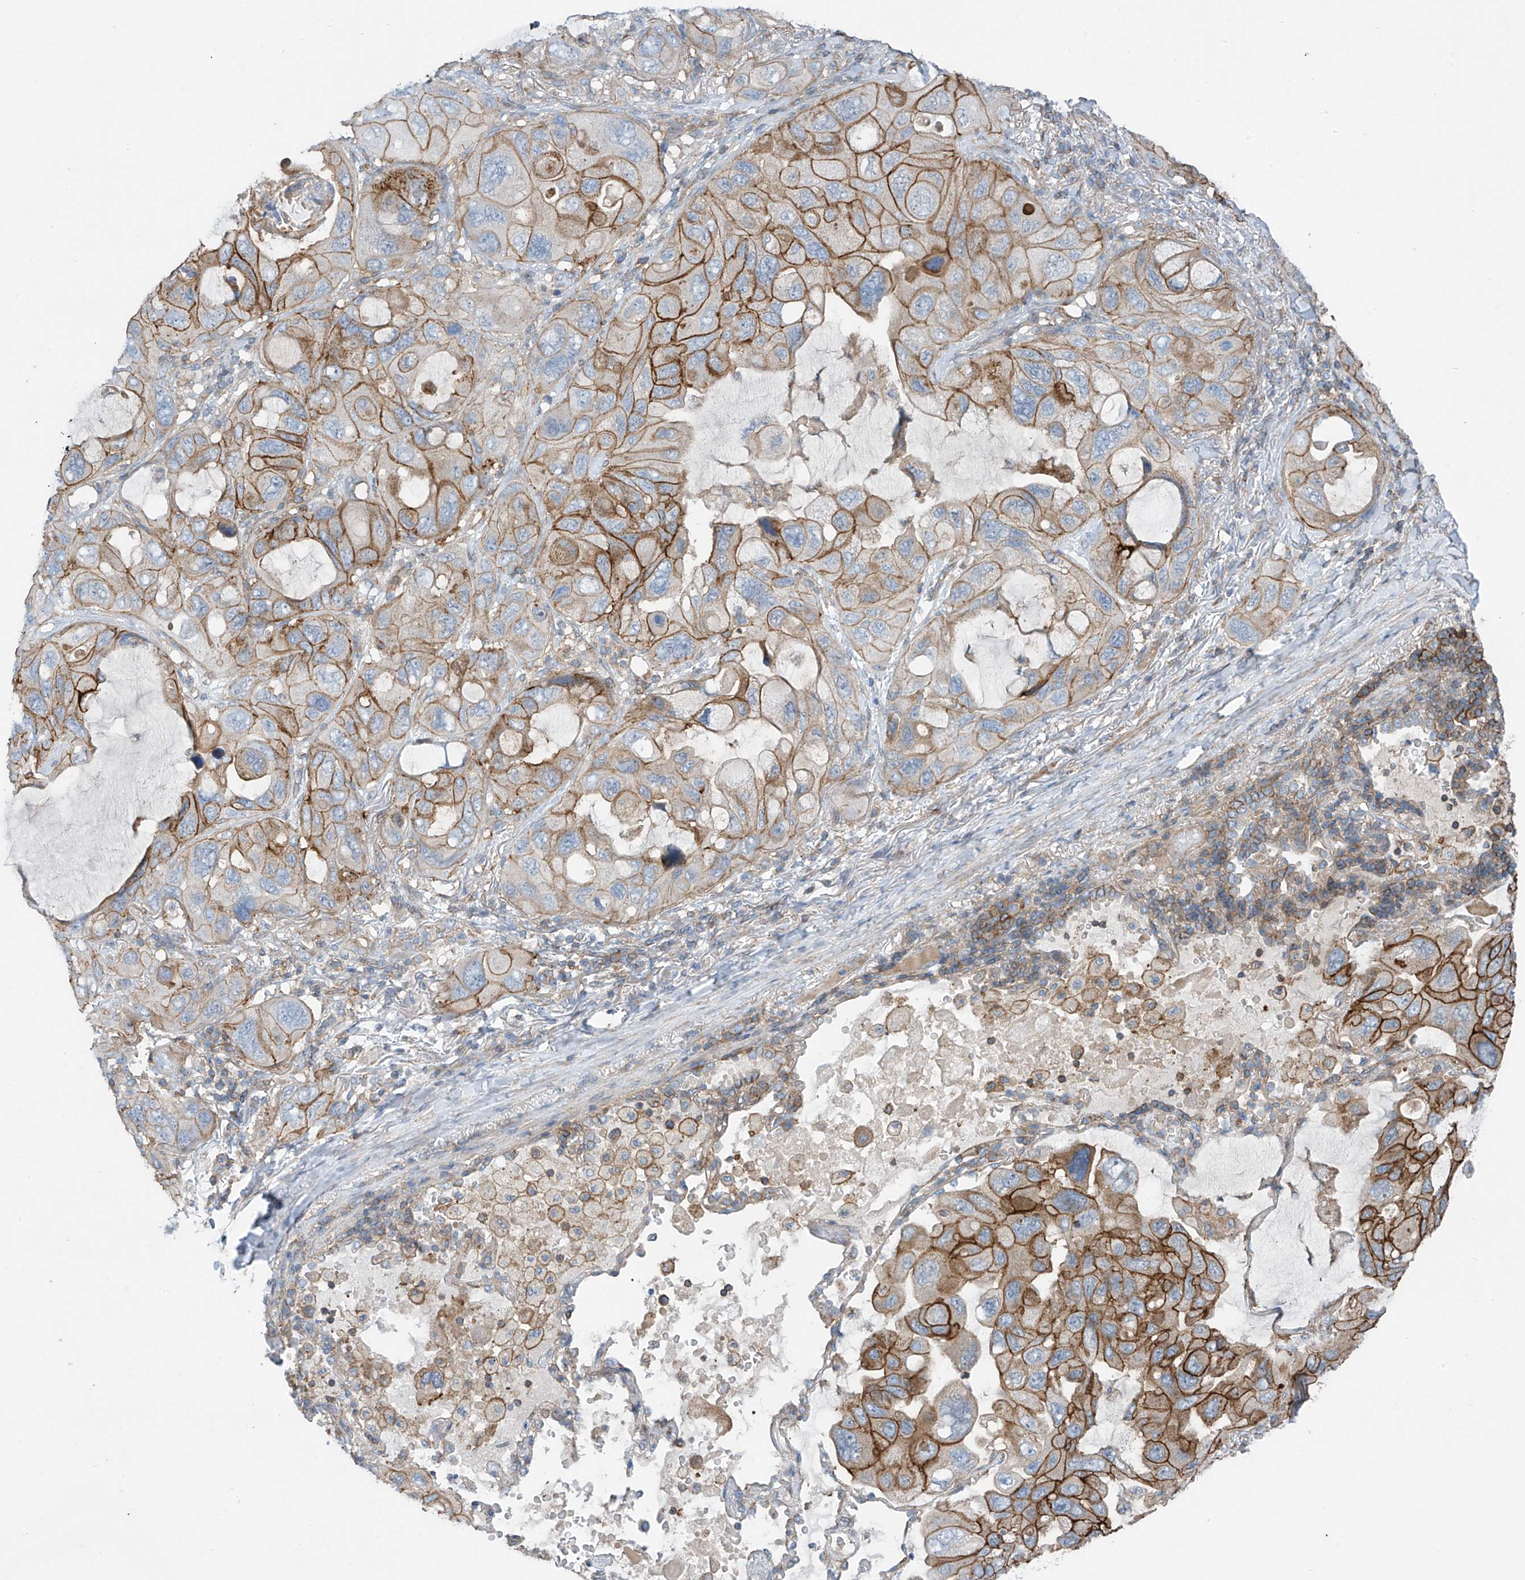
{"staining": {"intensity": "moderate", "quantity": ">75%", "location": "cytoplasmic/membranous"}, "tissue": "lung cancer", "cell_type": "Tumor cells", "image_type": "cancer", "snomed": [{"axis": "morphology", "description": "Squamous cell carcinoma, NOS"}, {"axis": "topography", "description": "Lung"}], "caption": "This histopathology image shows immunohistochemistry staining of human lung squamous cell carcinoma, with medium moderate cytoplasmic/membranous staining in about >75% of tumor cells.", "gene": "SLC1A5", "patient": {"sex": "female", "age": 73}}